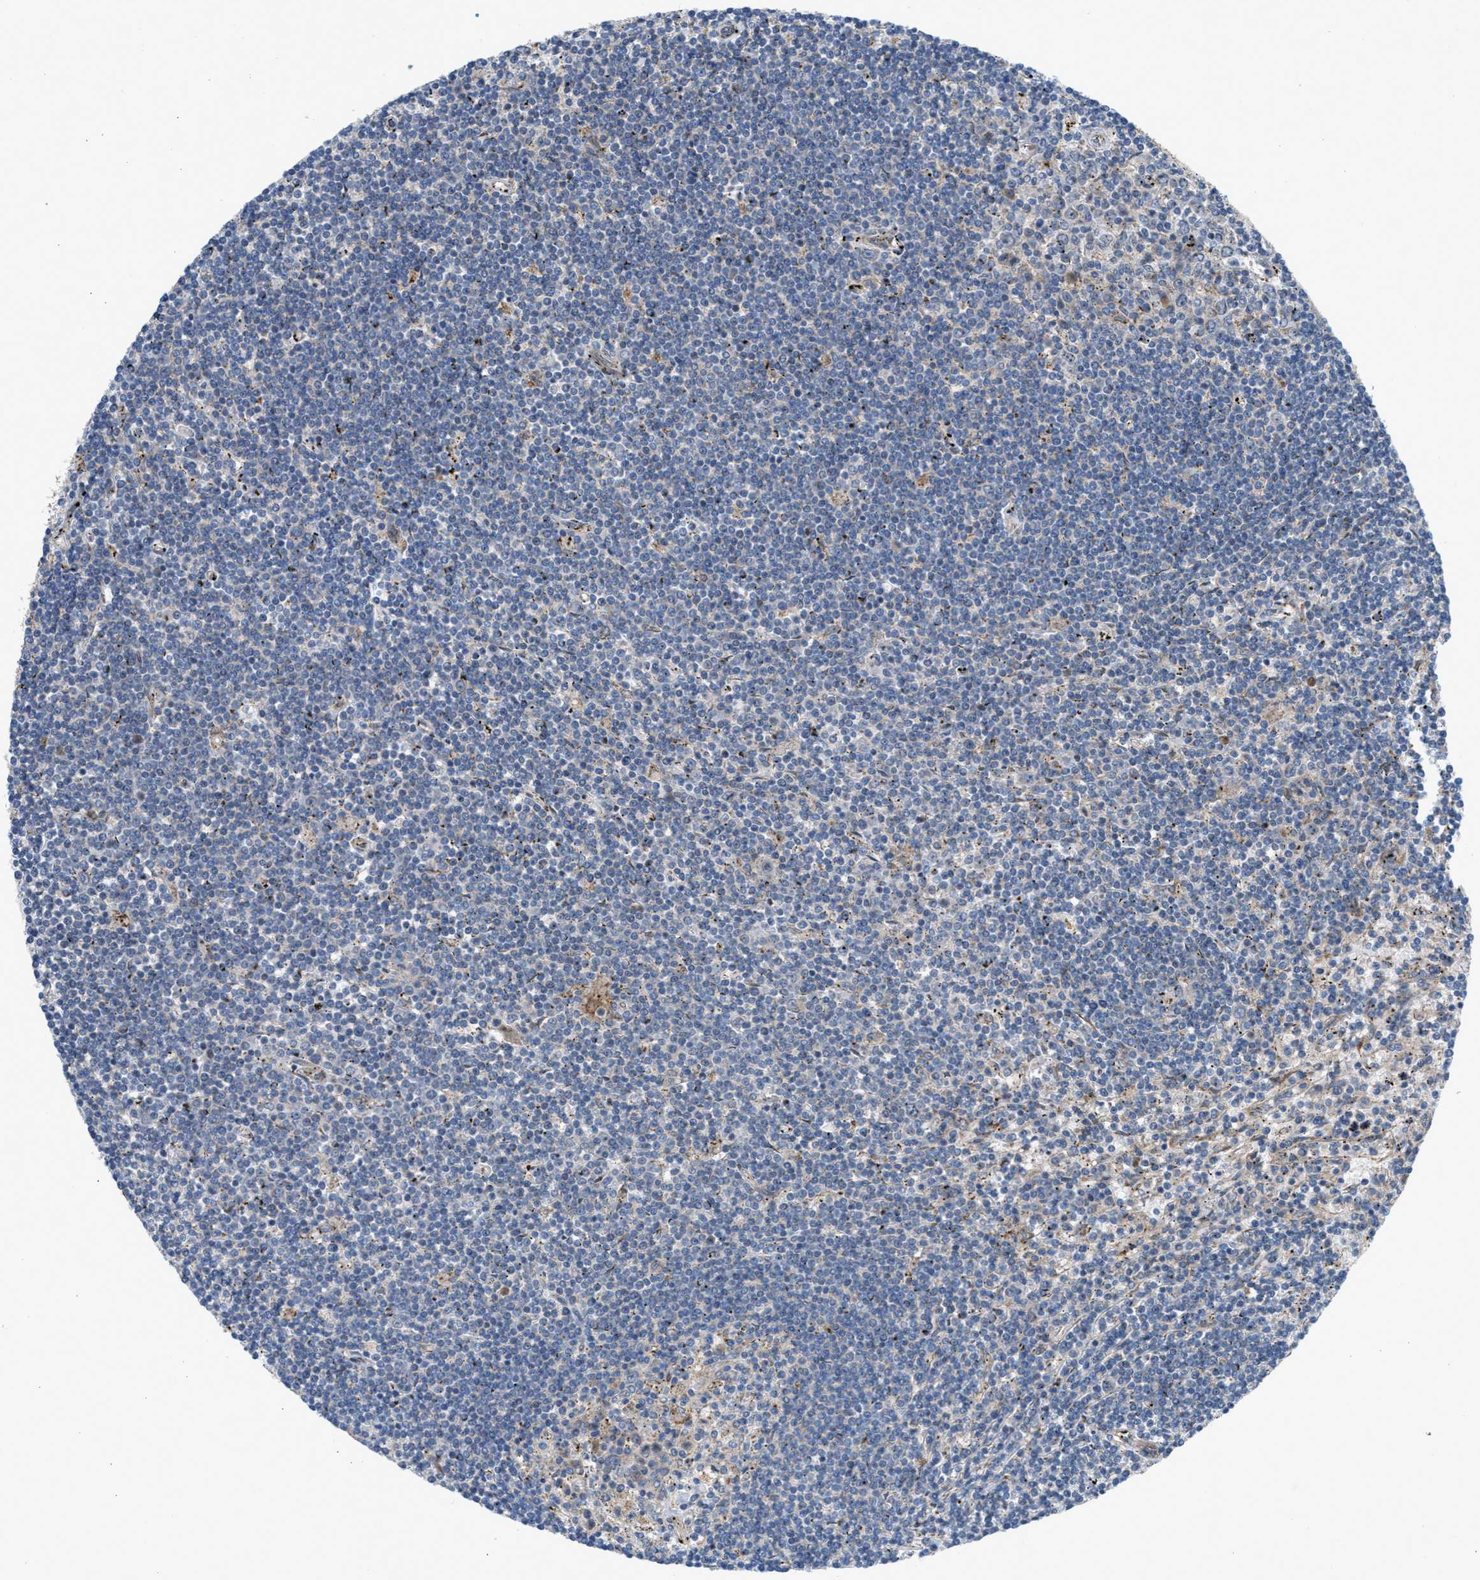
{"staining": {"intensity": "negative", "quantity": "none", "location": "none"}, "tissue": "lymphoma", "cell_type": "Tumor cells", "image_type": "cancer", "snomed": [{"axis": "morphology", "description": "Malignant lymphoma, non-Hodgkin's type, Low grade"}, {"axis": "topography", "description": "Spleen"}], "caption": "Immunohistochemistry of human low-grade malignant lymphoma, non-Hodgkin's type shows no expression in tumor cells. (Stains: DAB (3,3'-diaminobenzidine) immunohistochemistry with hematoxylin counter stain, Microscopy: brightfield microscopy at high magnification).", "gene": "CYB5D1", "patient": {"sex": "male", "age": 76}}